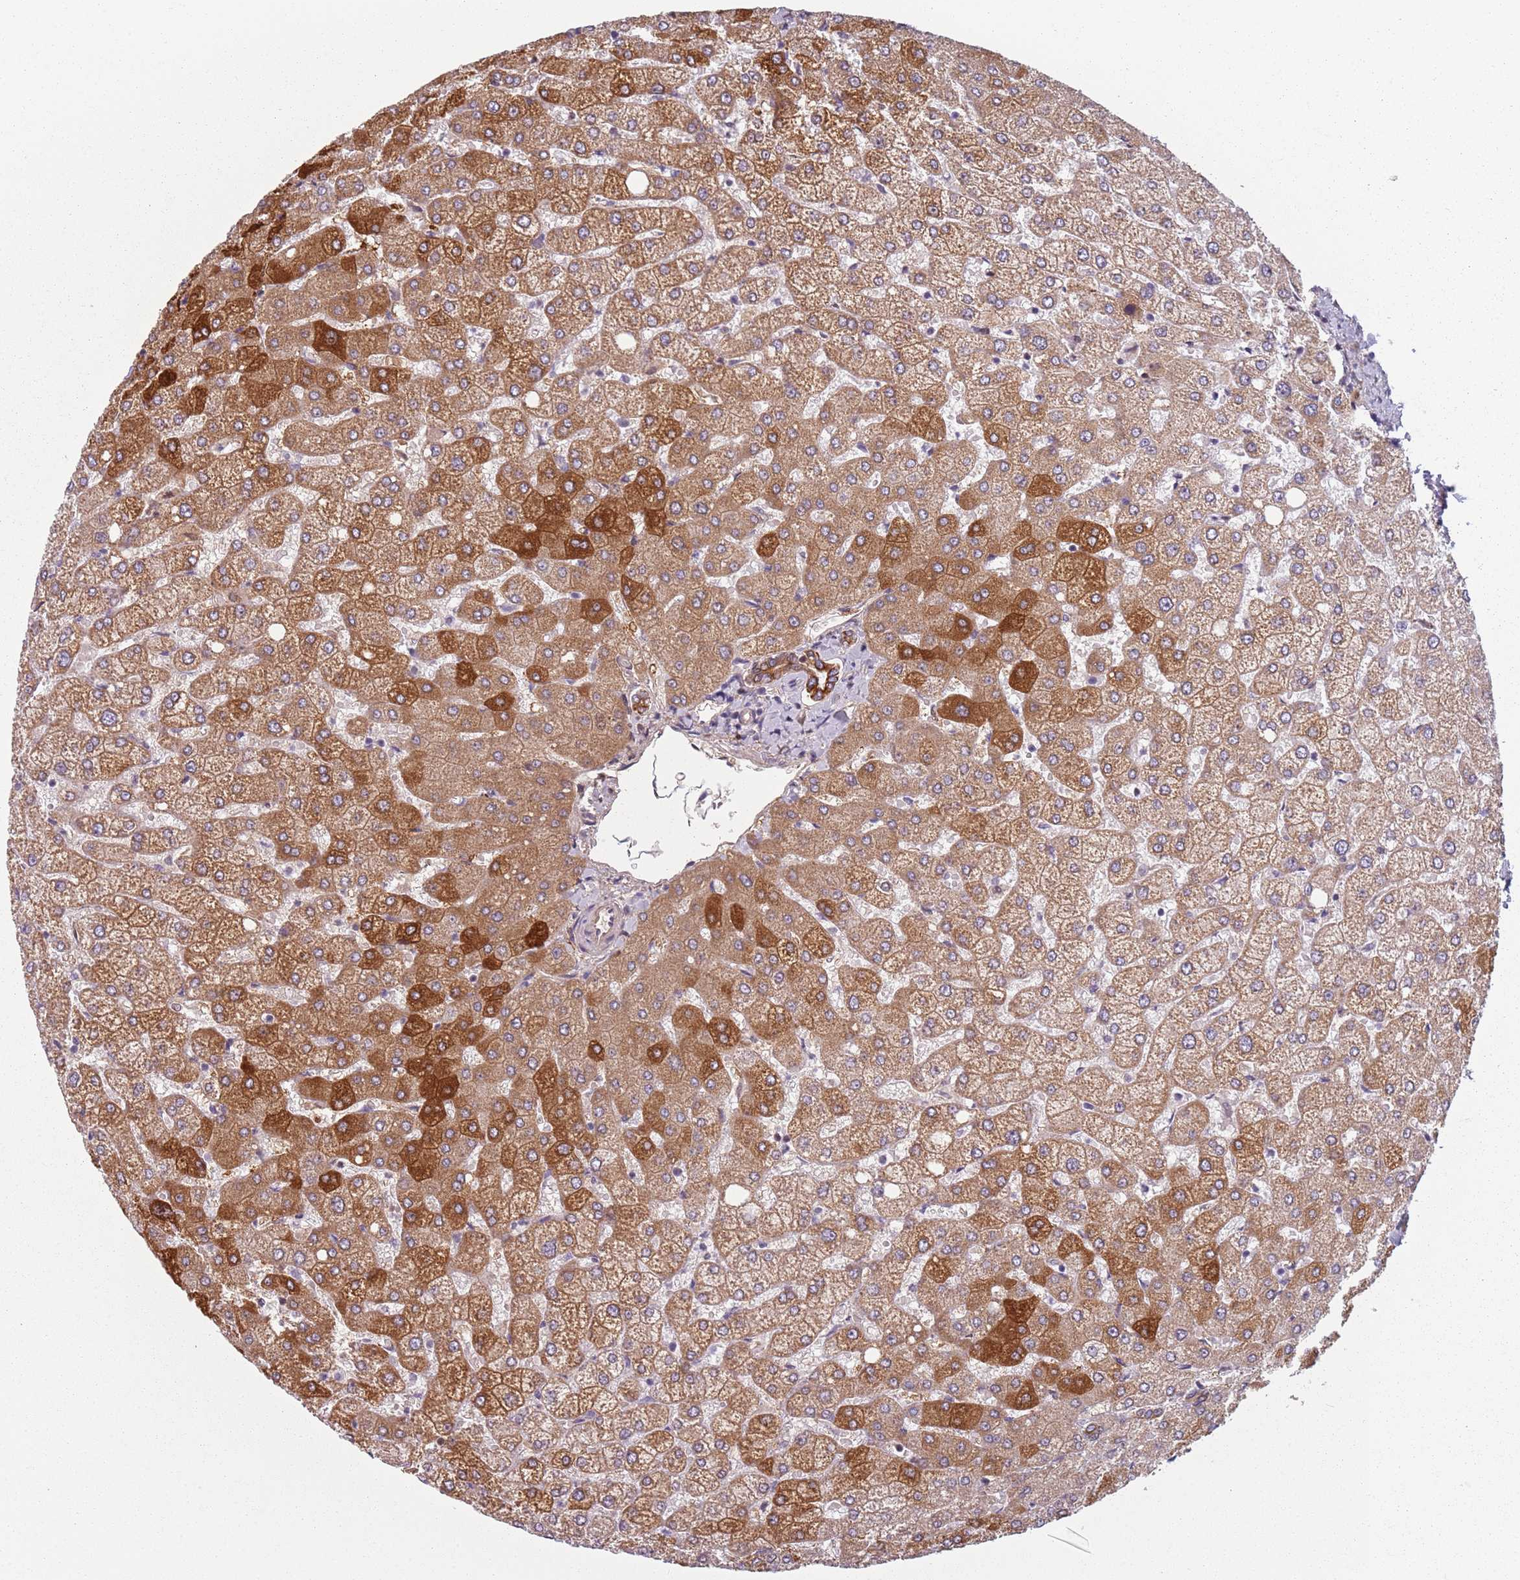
{"staining": {"intensity": "strong", "quantity": ">75%", "location": "cytoplasmic/membranous"}, "tissue": "liver", "cell_type": "Cholangiocytes", "image_type": "normal", "snomed": [{"axis": "morphology", "description": "Normal tissue, NOS"}, {"axis": "topography", "description": "Liver"}], "caption": "Immunohistochemical staining of unremarkable human liver exhibits high levels of strong cytoplasmic/membranous positivity in about >75% of cholangiocytes. (Brightfield microscopy of DAB IHC at high magnification).", "gene": "TLCD2", "patient": {"sex": "female", "age": 54}}